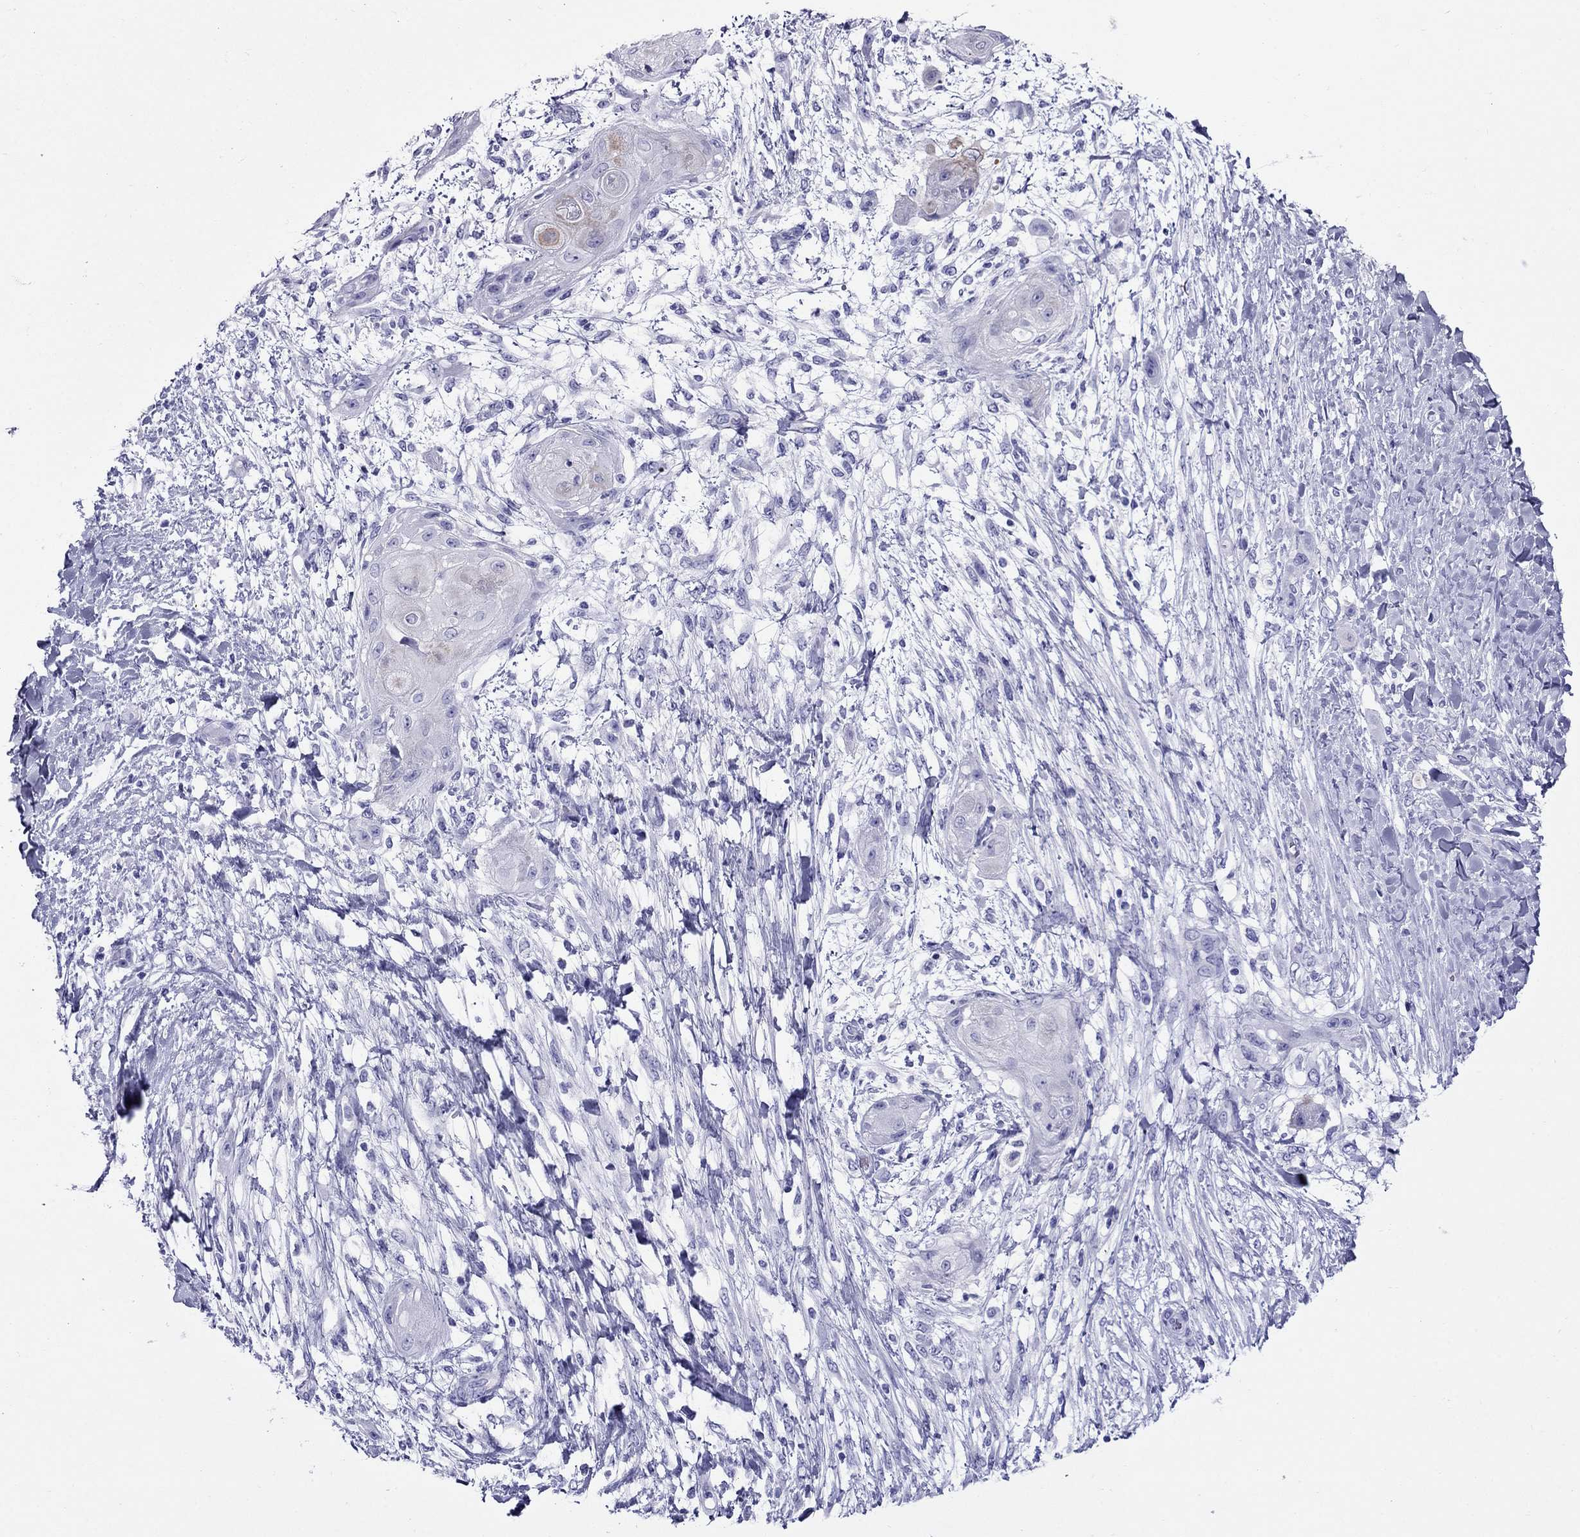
{"staining": {"intensity": "moderate", "quantity": "<25%", "location": "cytoplasmic/membranous"}, "tissue": "skin cancer", "cell_type": "Tumor cells", "image_type": "cancer", "snomed": [{"axis": "morphology", "description": "Squamous cell carcinoma, NOS"}, {"axis": "topography", "description": "Skin"}], "caption": "Human skin cancer stained with a brown dye demonstrates moderate cytoplasmic/membranous positive expression in approximately <25% of tumor cells.", "gene": "CRYBA1", "patient": {"sex": "male", "age": 62}}